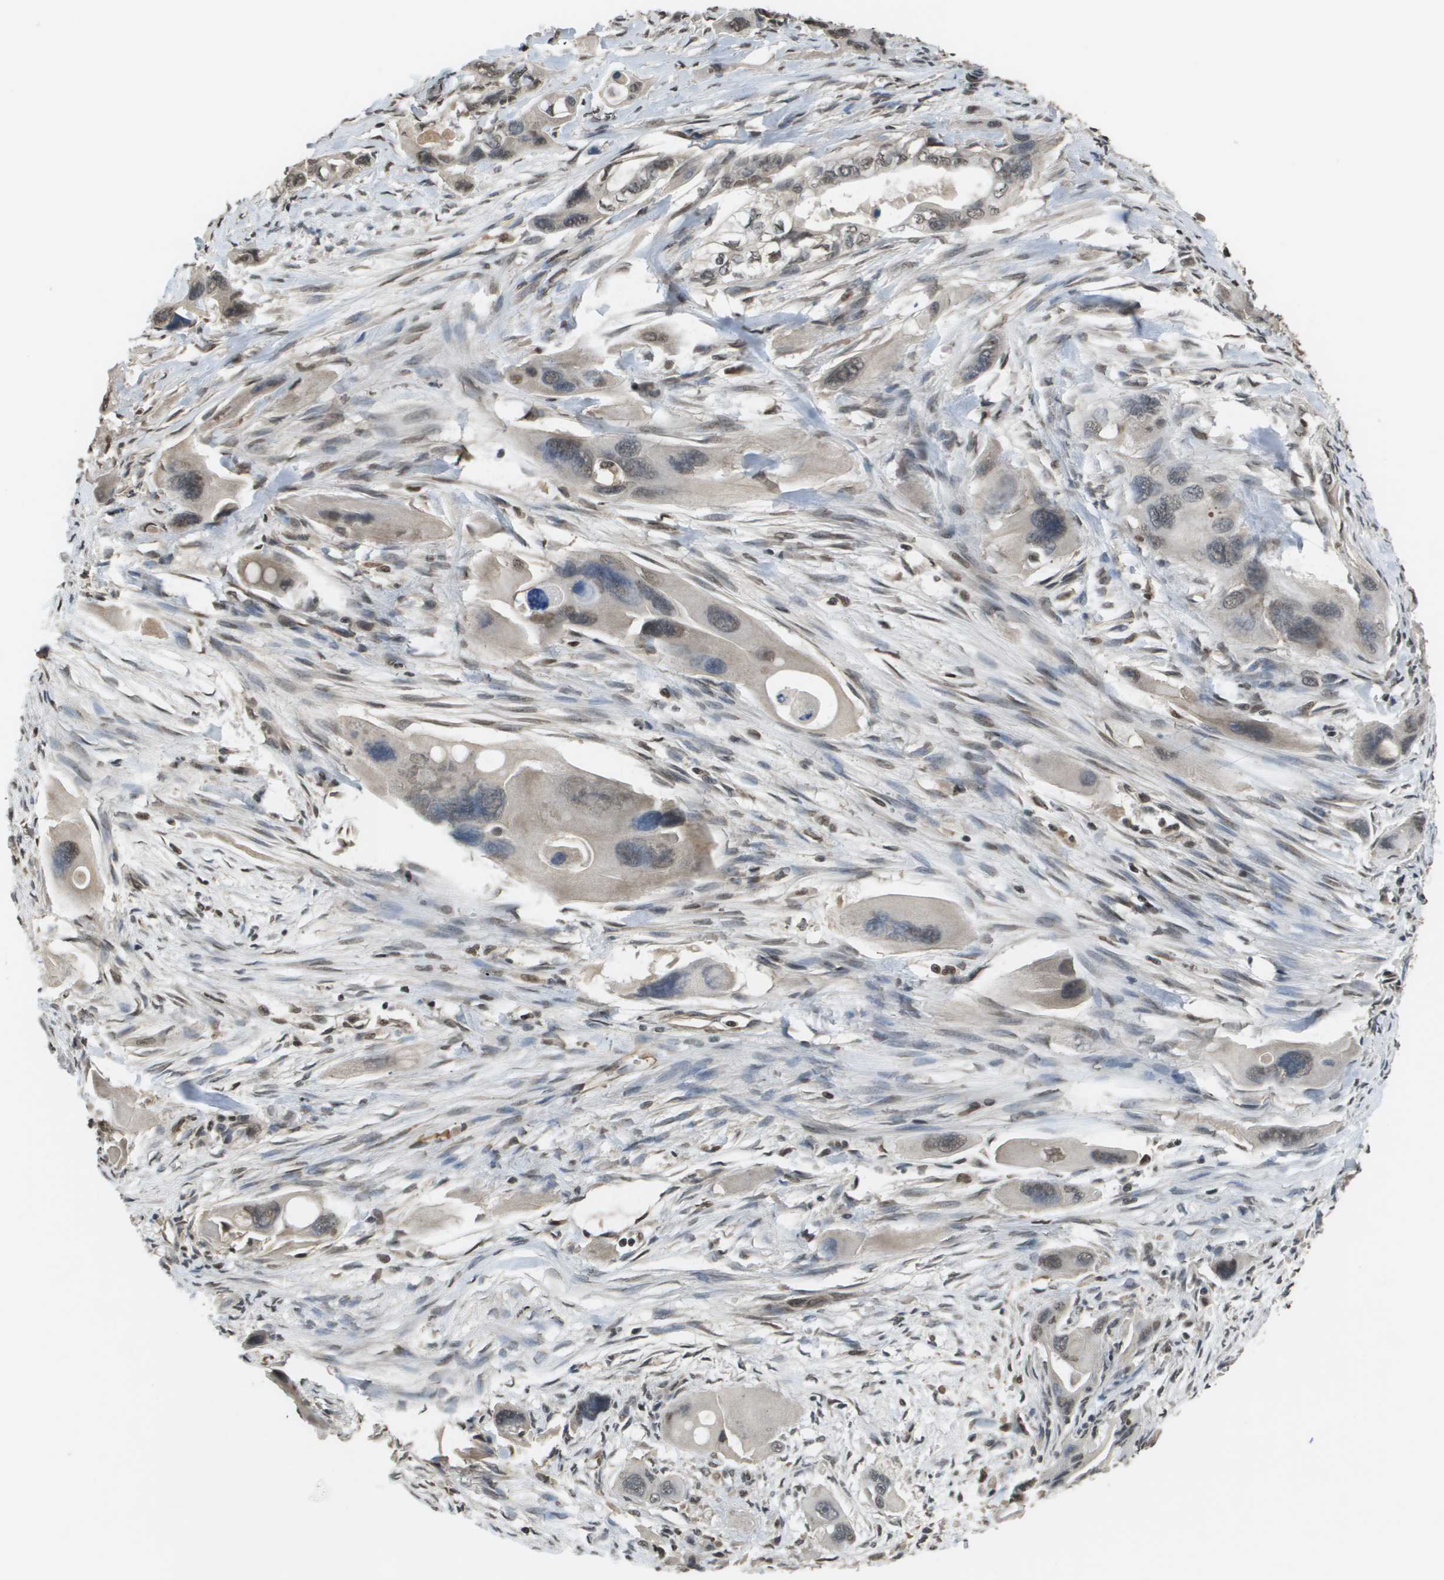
{"staining": {"intensity": "moderate", "quantity": "<25%", "location": "cytoplasmic/membranous,nuclear"}, "tissue": "pancreatic cancer", "cell_type": "Tumor cells", "image_type": "cancer", "snomed": [{"axis": "morphology", "description": "Adenocarcinoma, NOS"}, {"axis": "topography", "description": "Pancreas"}], "caption": "Immunohistochemistry (IHC) of human adenocarcinoma (pancreatic) displays low levels of moderate cytoplasmic/membranous and nuclear staining in about <25% of tumor cells.", "gene": "NDRG2", "patient": {"sex": "male", "age": 73}}